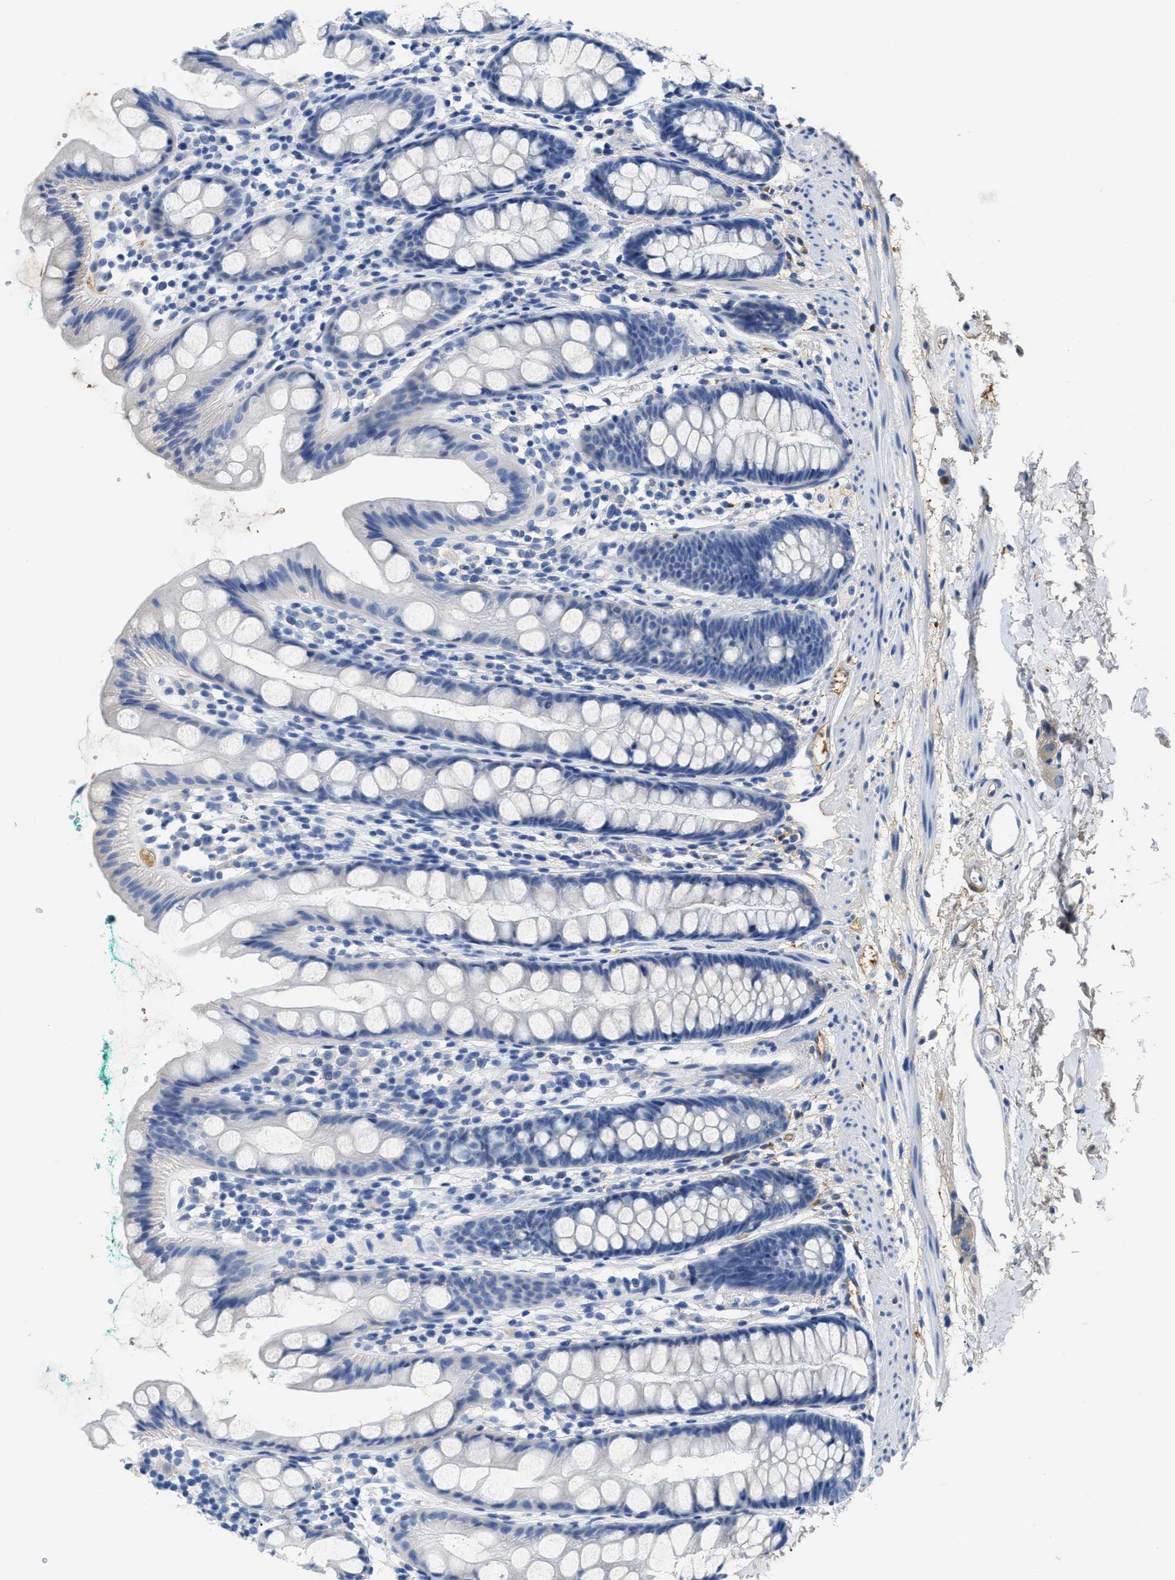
{"staining": {"intensity": "negative", "quantity": "none", "location": "none"}, "tissue": "rectum", "cell_type": "Glandular cells", "image_type": "normal", "snomed": [{"axis": "morphology", "description": "Normal tissue, NOS"}, {"axis": "topography", "description": "Rectum"}], "caption": "This is an immunohistochemistry (IHC) micrograph of benign human rectum. There is no expression in glandular cells.", "gene": "GC", "patient": {"sex": "female", "age": 65}}